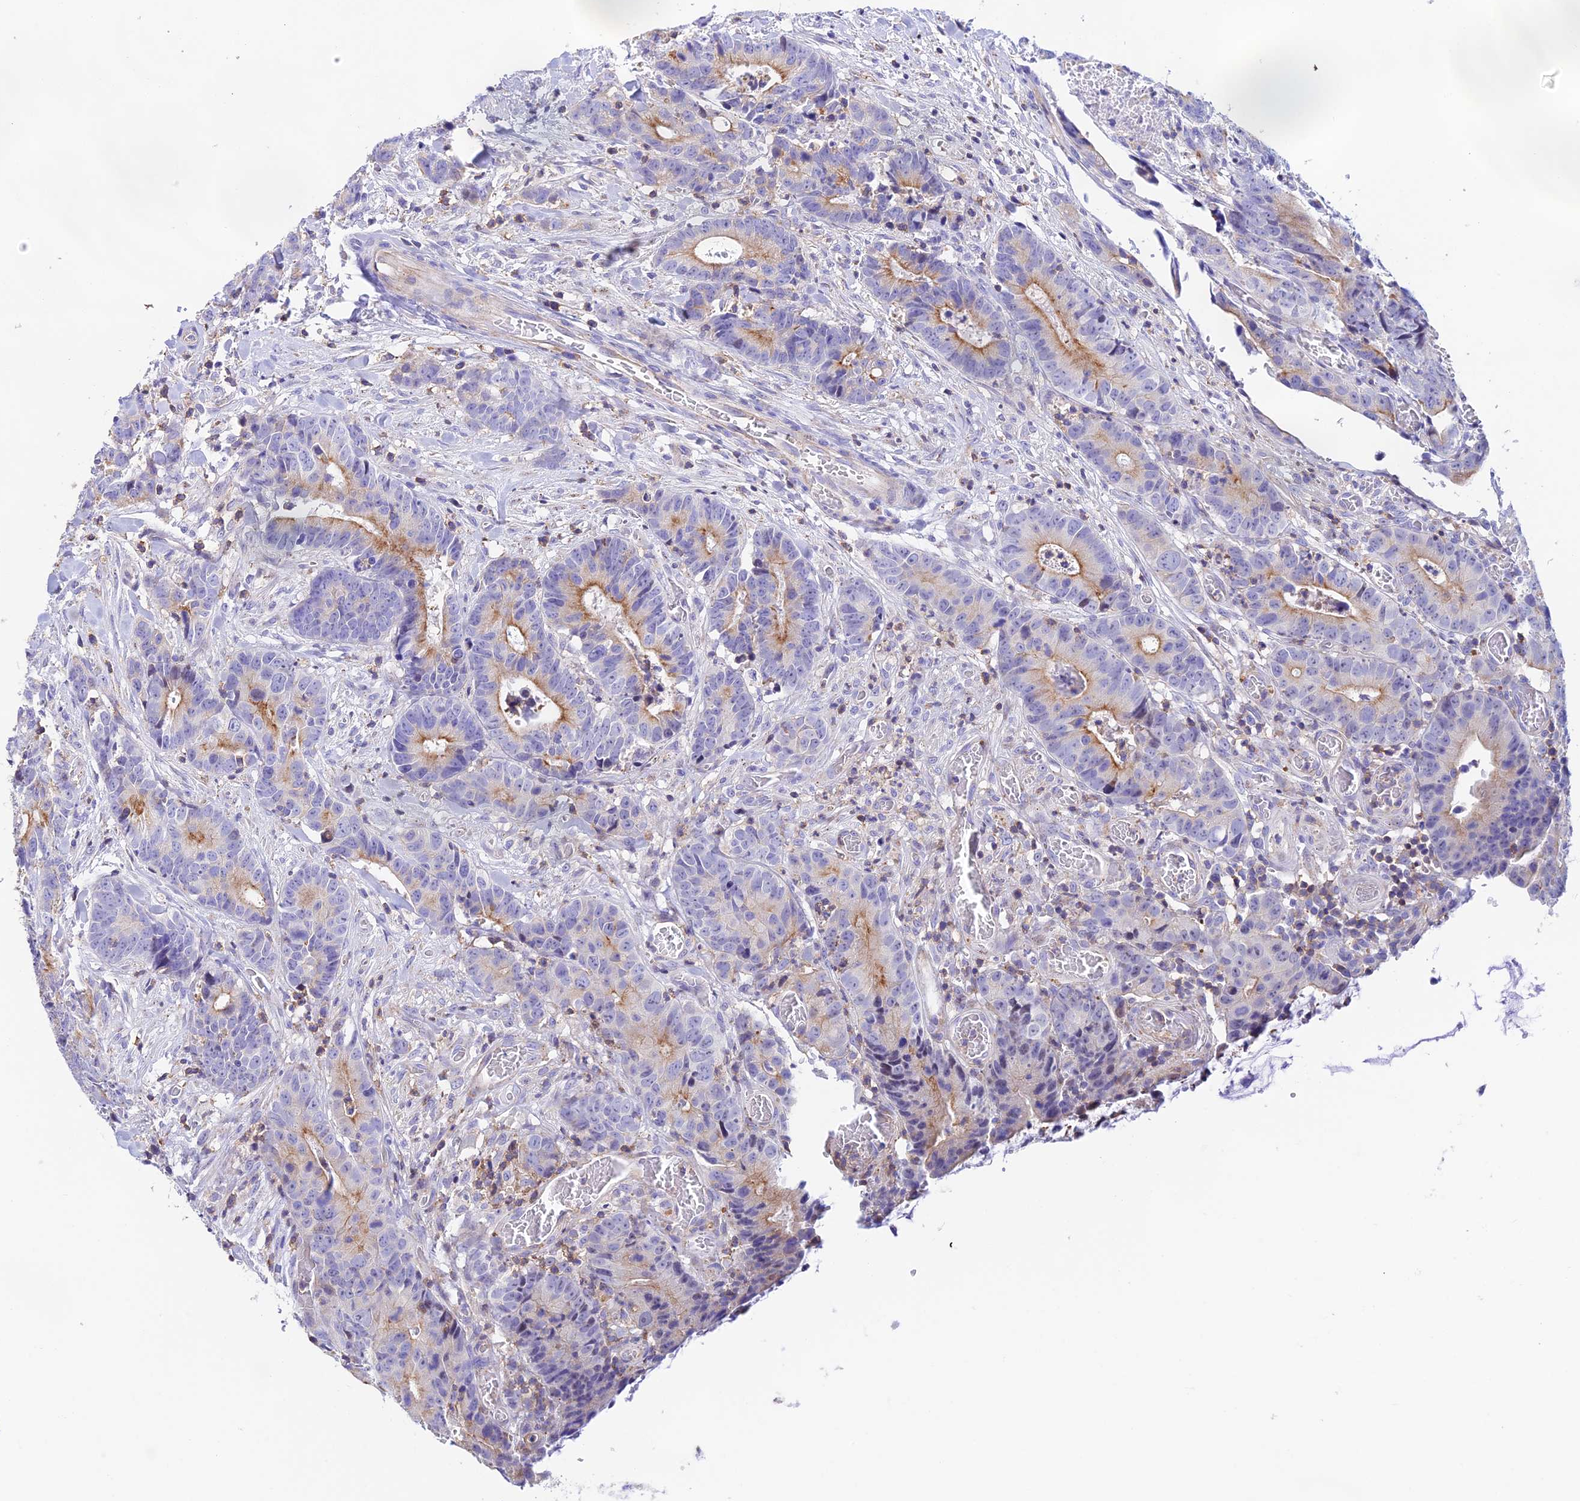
{"staining": {"intensity": "moderate", "quantity": "25%-75%", "location": "cytoplasmic/membranous"}, "tissue": "colorectal cancer", "cell_type": "Tumor cells", "image_type": "cancer", "snomed": [{"axis": "morphology", "description": "Adenocarcinoma, NOS"}, {"axis": "topography", "description": "Colon"}], "caption": "Immunohistochemical staining of colorectal cancer demonstrates moderate cytoplasmic/membranous protein positivity in about 25%-75% of tumor cells.", "gene": "PRIM1", "patient": {"sex": "female", "age": 57}}